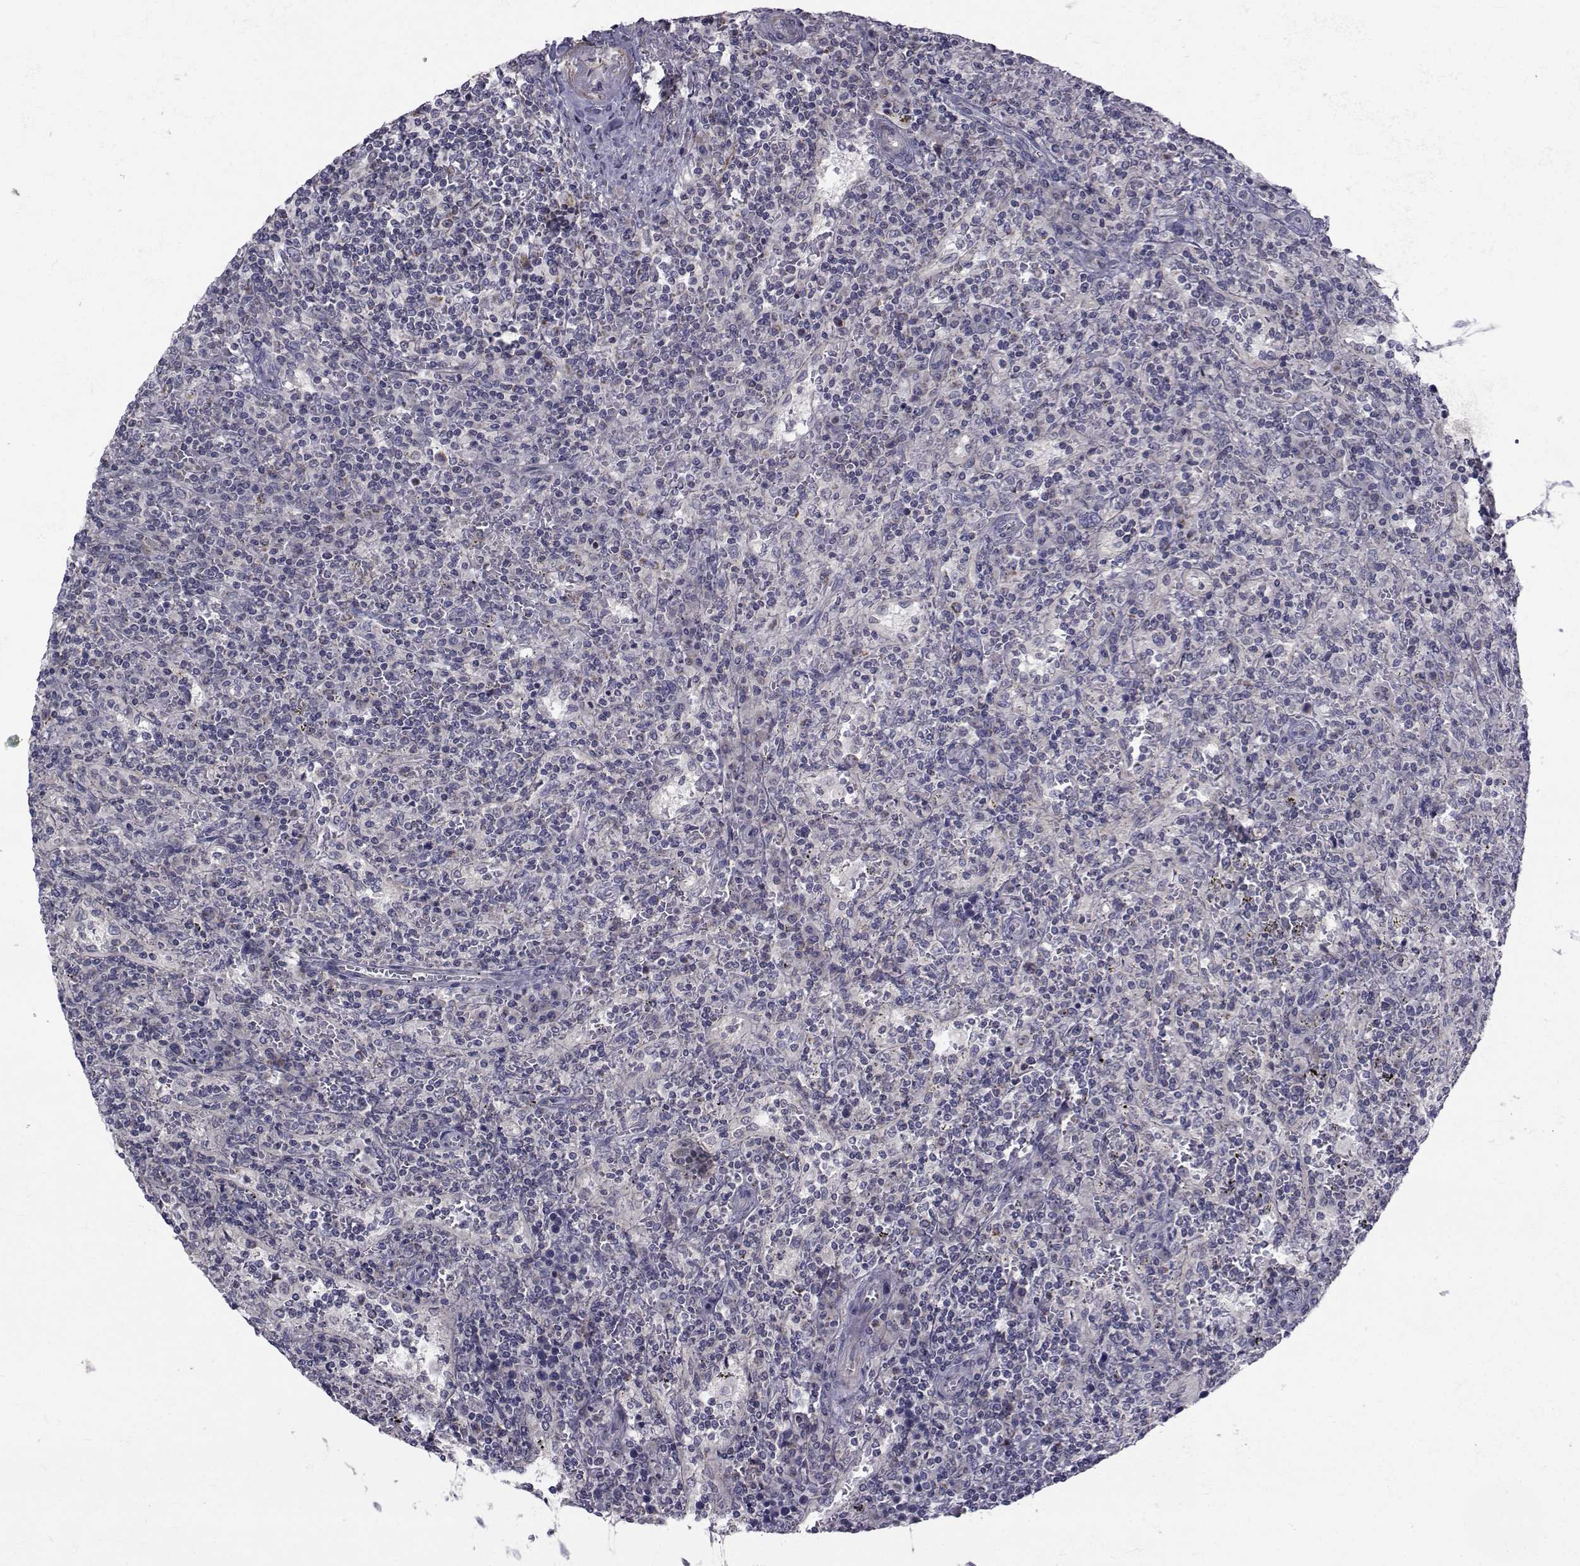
{"staining": {"intensity": "negative", "quantity": "none", "location": "none"}, "tissue": "lymphoma", "cell_type": "Tumor cells", "image_type": "cancer", "snomed": [{"axis": "morphology", "description": "Malignant lymphoma, non-Hodgkin's type, Low grade"}, {"axis": "topography", "description": "Spleen"}], "caption": "Malignant lymphoma, non-Hodgkin's type (low-grade) stained for a protein using immunohistochemistry (IHC) demonstrates no staining tumor cells.", "gene": "CFAP74", "patient": {"sex": "male", "age": 62}}